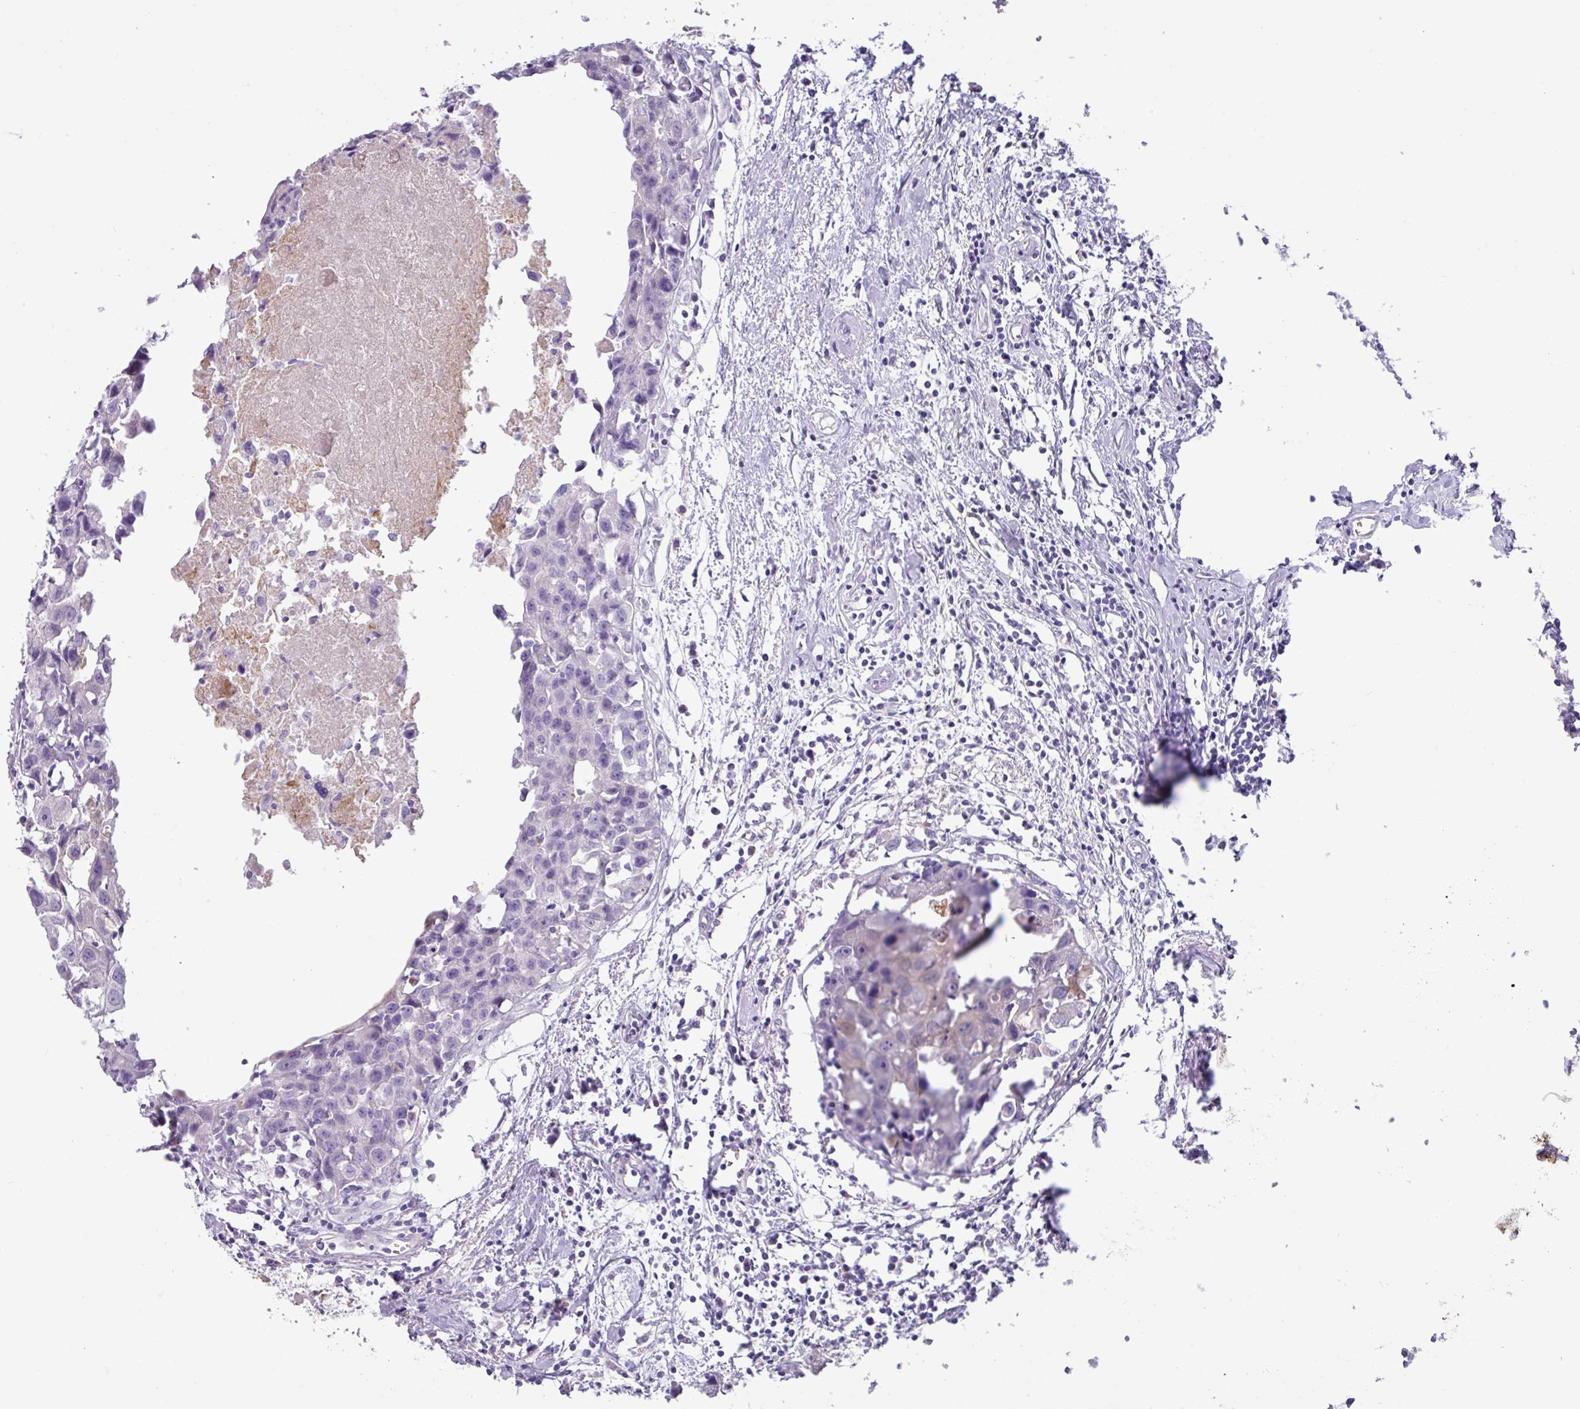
{"staining": {"intensity": "negative", "quantity": "none", "location": "none"}, "tissue": "breast cancer", "cell_type": "Tumor cells", "image_type": "cancer", "snomed": [{"axis": "morphology", "description": "Carcinoma, NOS"}, {"axis": "topography", "description": "Breast"}], "caption": "Tumor cells are negative for protein expression in human breast carcinoma.", "gene": "NCCRP1", "patient": {"sex": "female", "age": 60}}